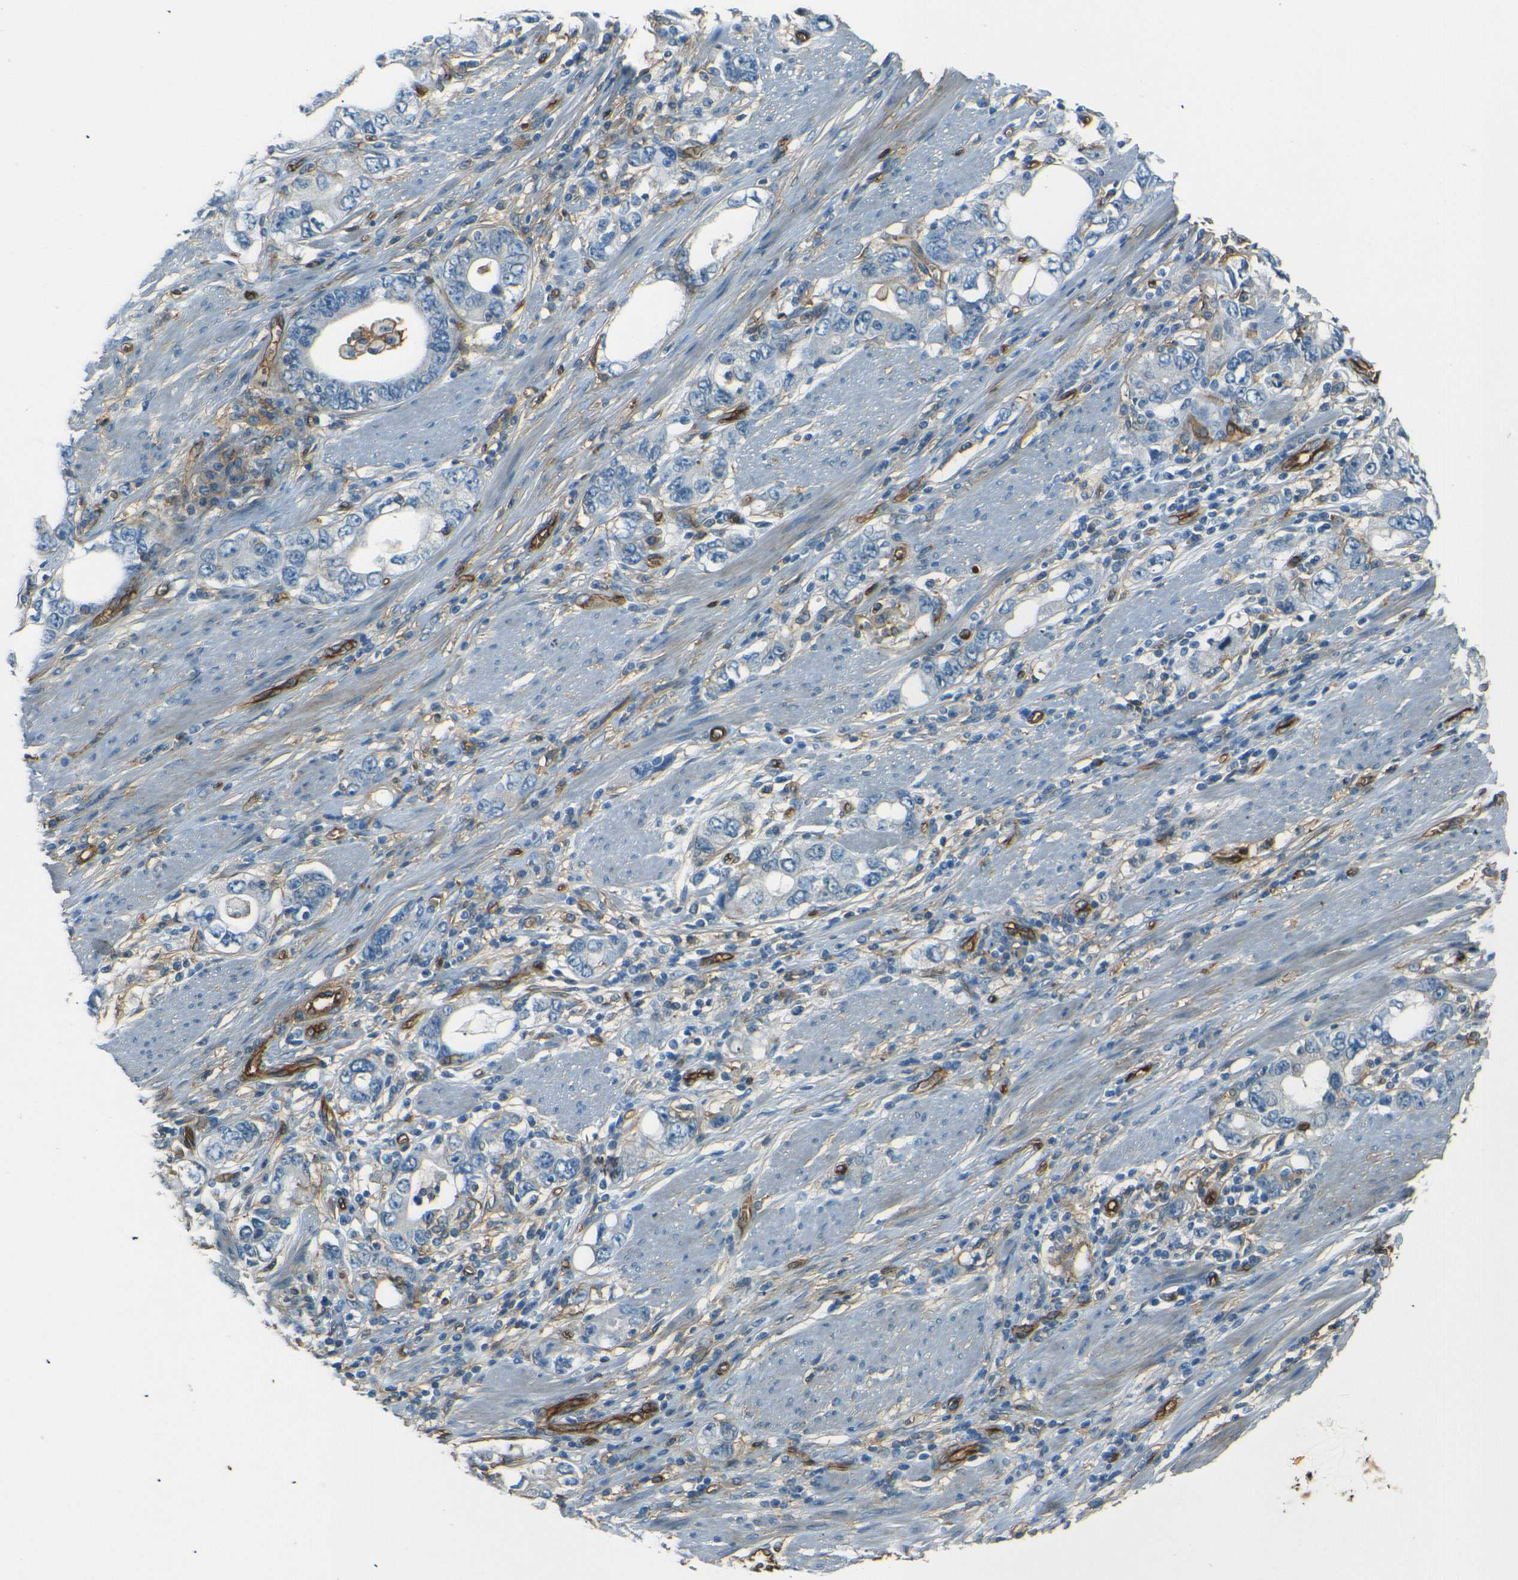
{"staining": {"intensity": "negative", "quantity": "none", "location": "none"}, "tissue": "stomach cancer", "cell_type": "Tumor cells", "image_type": "cancer", "snomed": [{"axis": "morphology", "description": "Adenocarcinoma, NOS"}, {"axis": "topography", "description": "Stomach, lower"}], "caption": "Immunohistochemistry (IHC) of human stomach cancer demonstrates no staining in tumor cells.", "gene": "ENTPD1", "patient": {"sex": "female", "age": 93}}